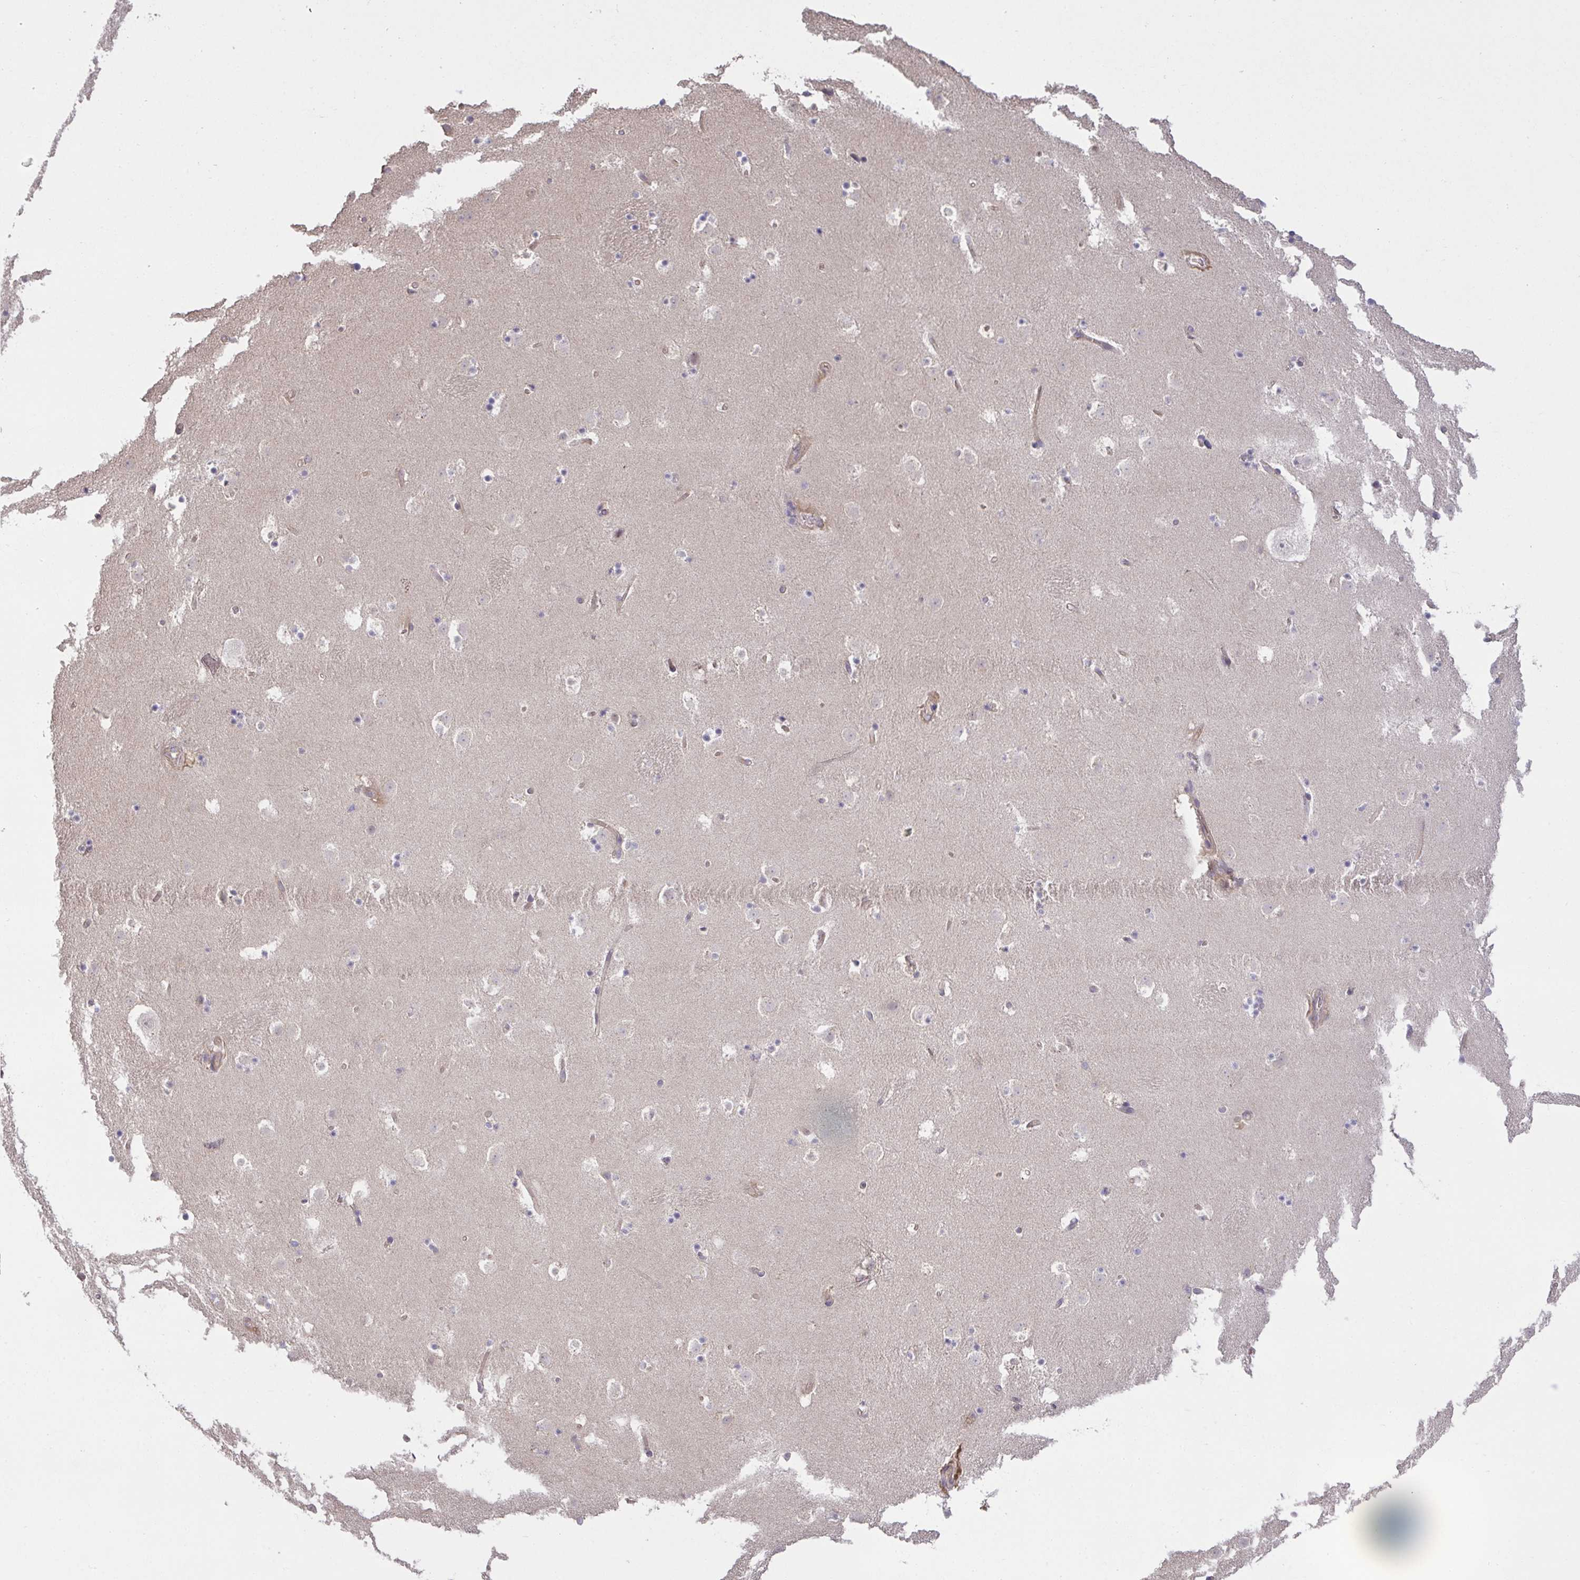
{"staining": {"intensity": "negative", "quantity": "none", "location": "none"}, "tissue": "caudate", "cell_type": "Glial cells", "image_type": "normal", "snomed": [{"axis": "morphology", "description": "Normal tissue, NOS"}, {"axis": "topography", "description": "Lateral ventricle wall"}], "caption": "A high-resolution micrograph shows IHC staining of unremarkable caudate, which exhibits no significant staining in glial cells.", "gene": "EEF1AKMT1", "patient": {"sex": "male", "age": 37}}